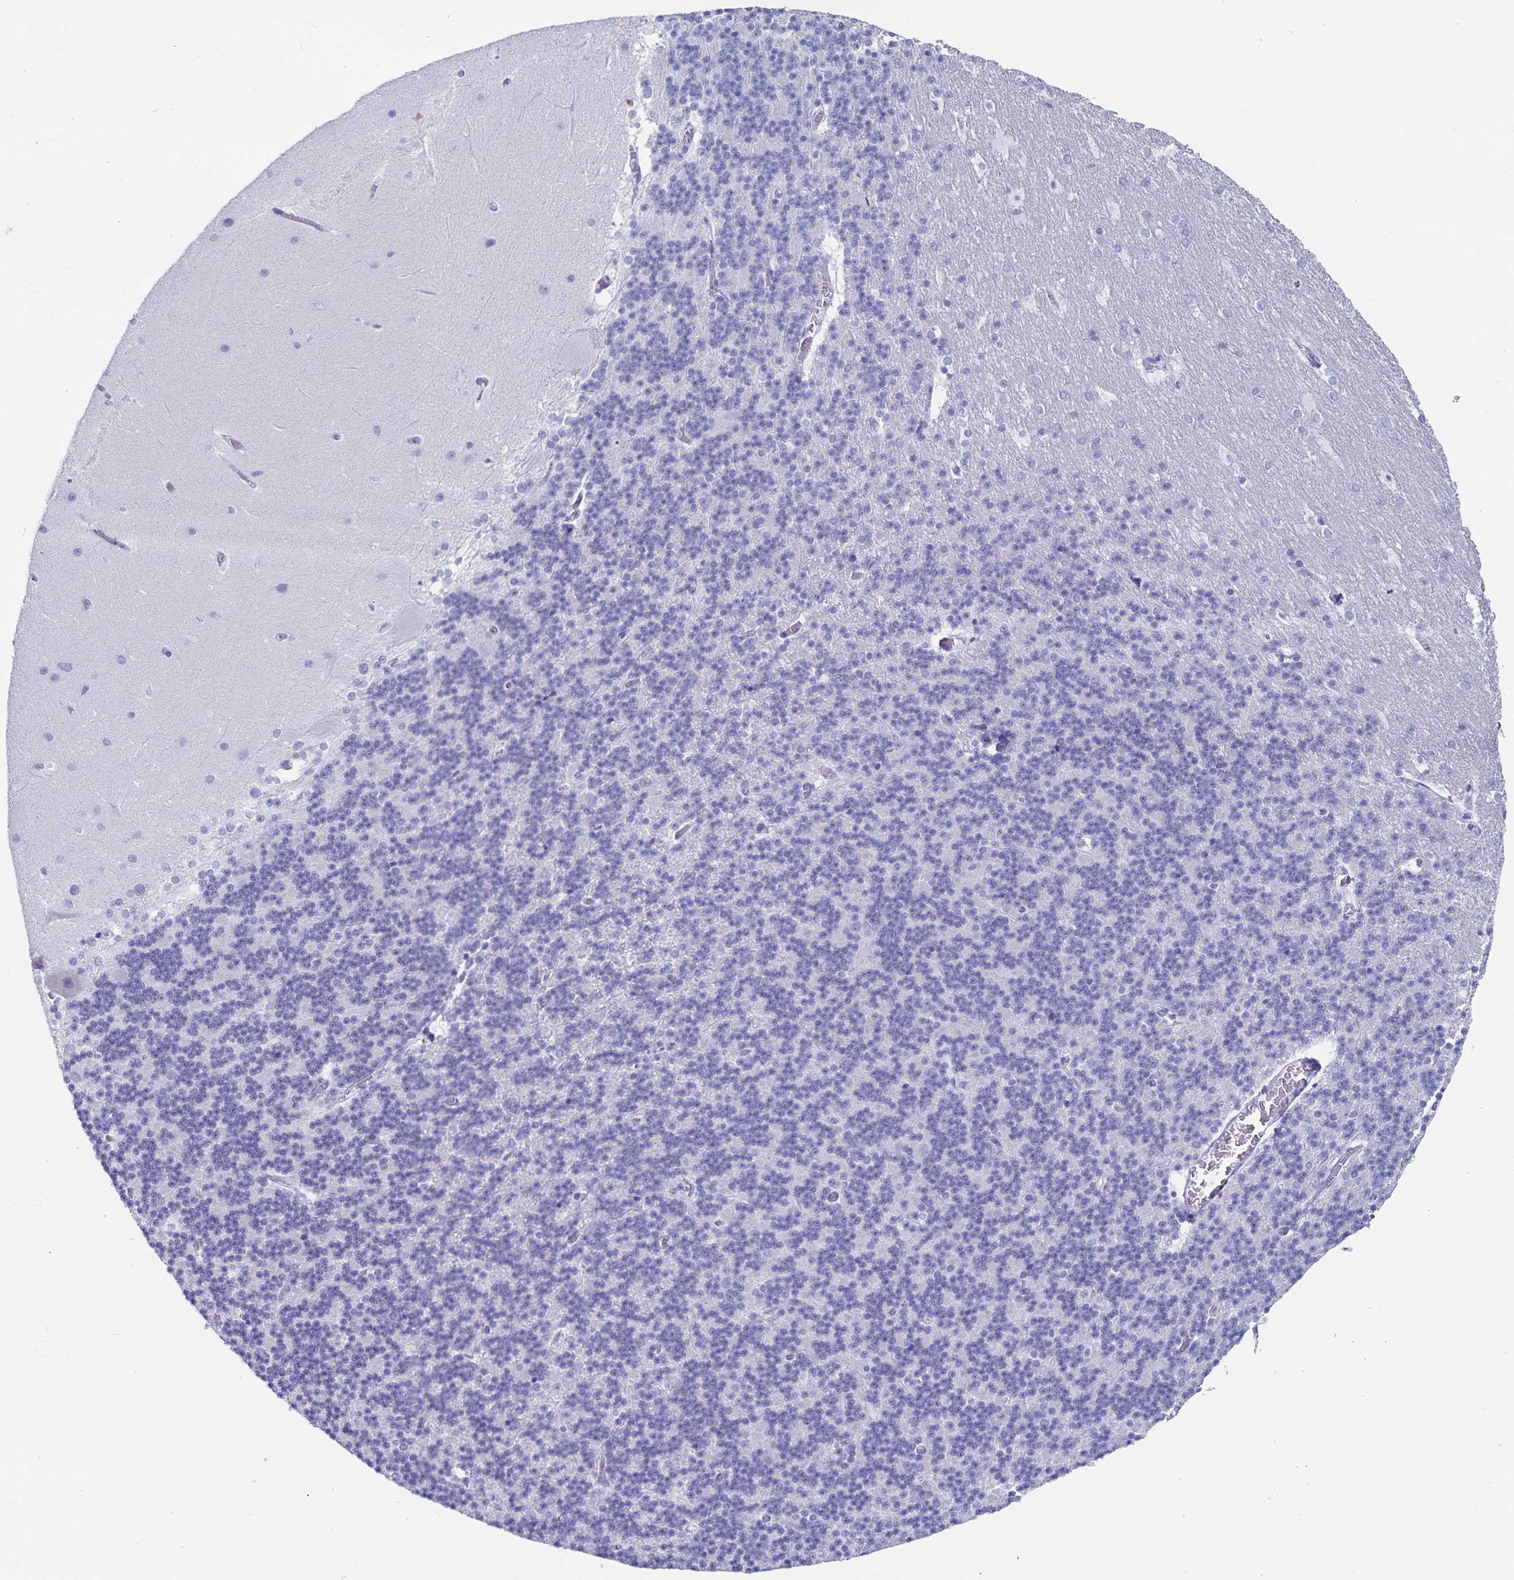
{"staining": {"intensity": "negative", "quantity": "none", "location": "none"}, "tissue": "cerebellum", "cell_type": "Cells in granular layer", "image_type": "normal", "snomed": [{"axis": "morphology", "description": "Normal tissue, NOS"}, {"axis": "topography", "description": "Cerebellum"}], "caption": "Immunohistochemistry (IHC) image of benign human cerebellum stained for a protein (brown), which reveals no expression in cells in granular layer.", "gene": "C19orf73", "patient": {"sex": "female", "age": 19}}